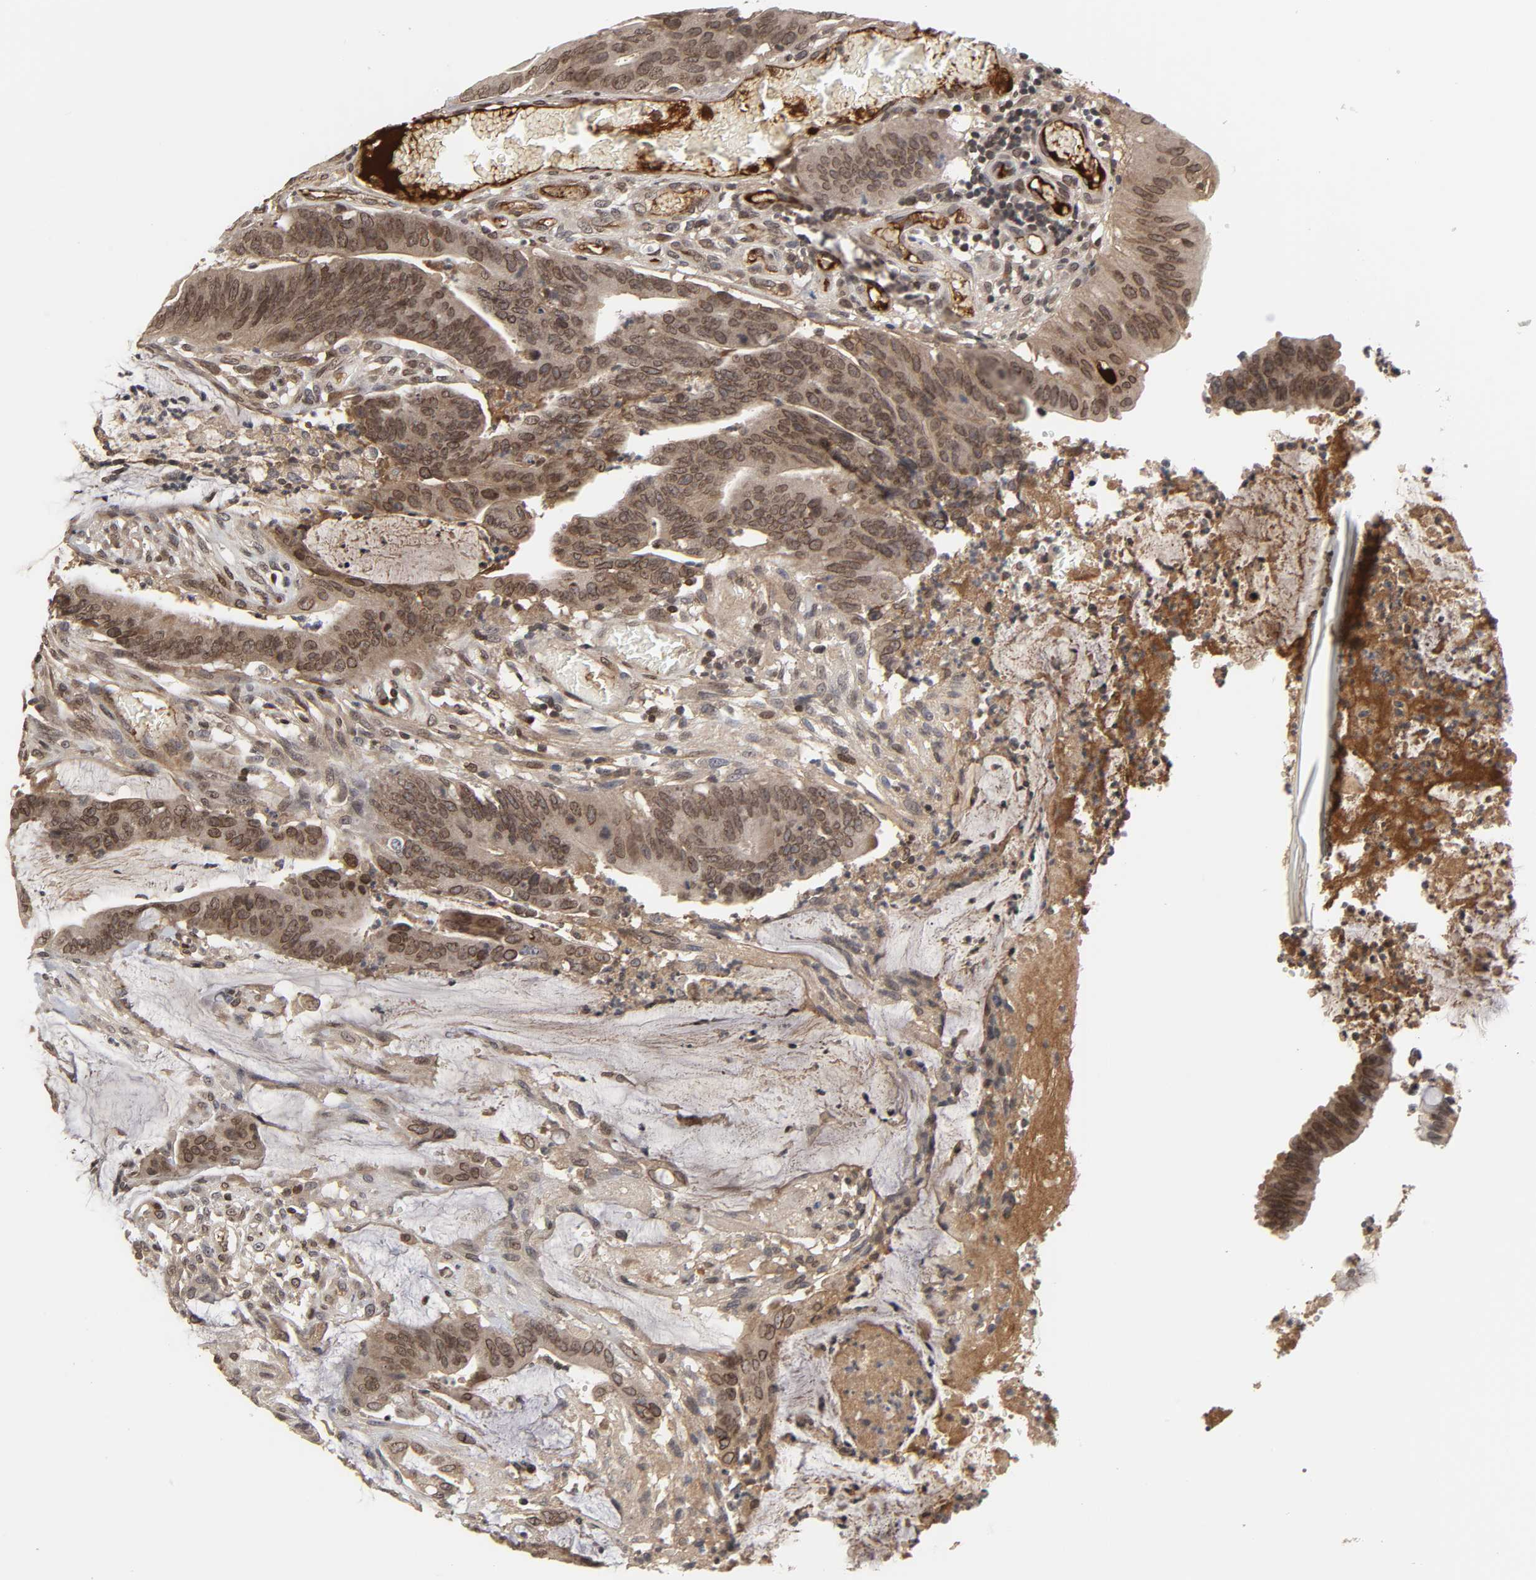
{"staining": {"intensity": "strong", "quantity": ">75%", "location": "cytoplasmic/membranous,nuclear"}, "tissue": "colorectal cancer", "cell_type": "Tumor cells", "image_type": "cancer", "snomed": [{"axis": "morphology", "description": "Adenocarcinoma, NOS"}, {"axis": "topography", "description": "Rectum"}], "caption": "Immunohistochemical staining of colorectal adenocarcinoma demonstrates high levels of strong cytoplasmic/membranous and nuclear protein expression in approximately >75% of tumor cells. The protein is stained brown, and the nuclei are stained in blue (DAB IHC with brightfield microscopy, high magnification).", "gene": "CPN2", "patient": {"sex": "female", "age": 66}}